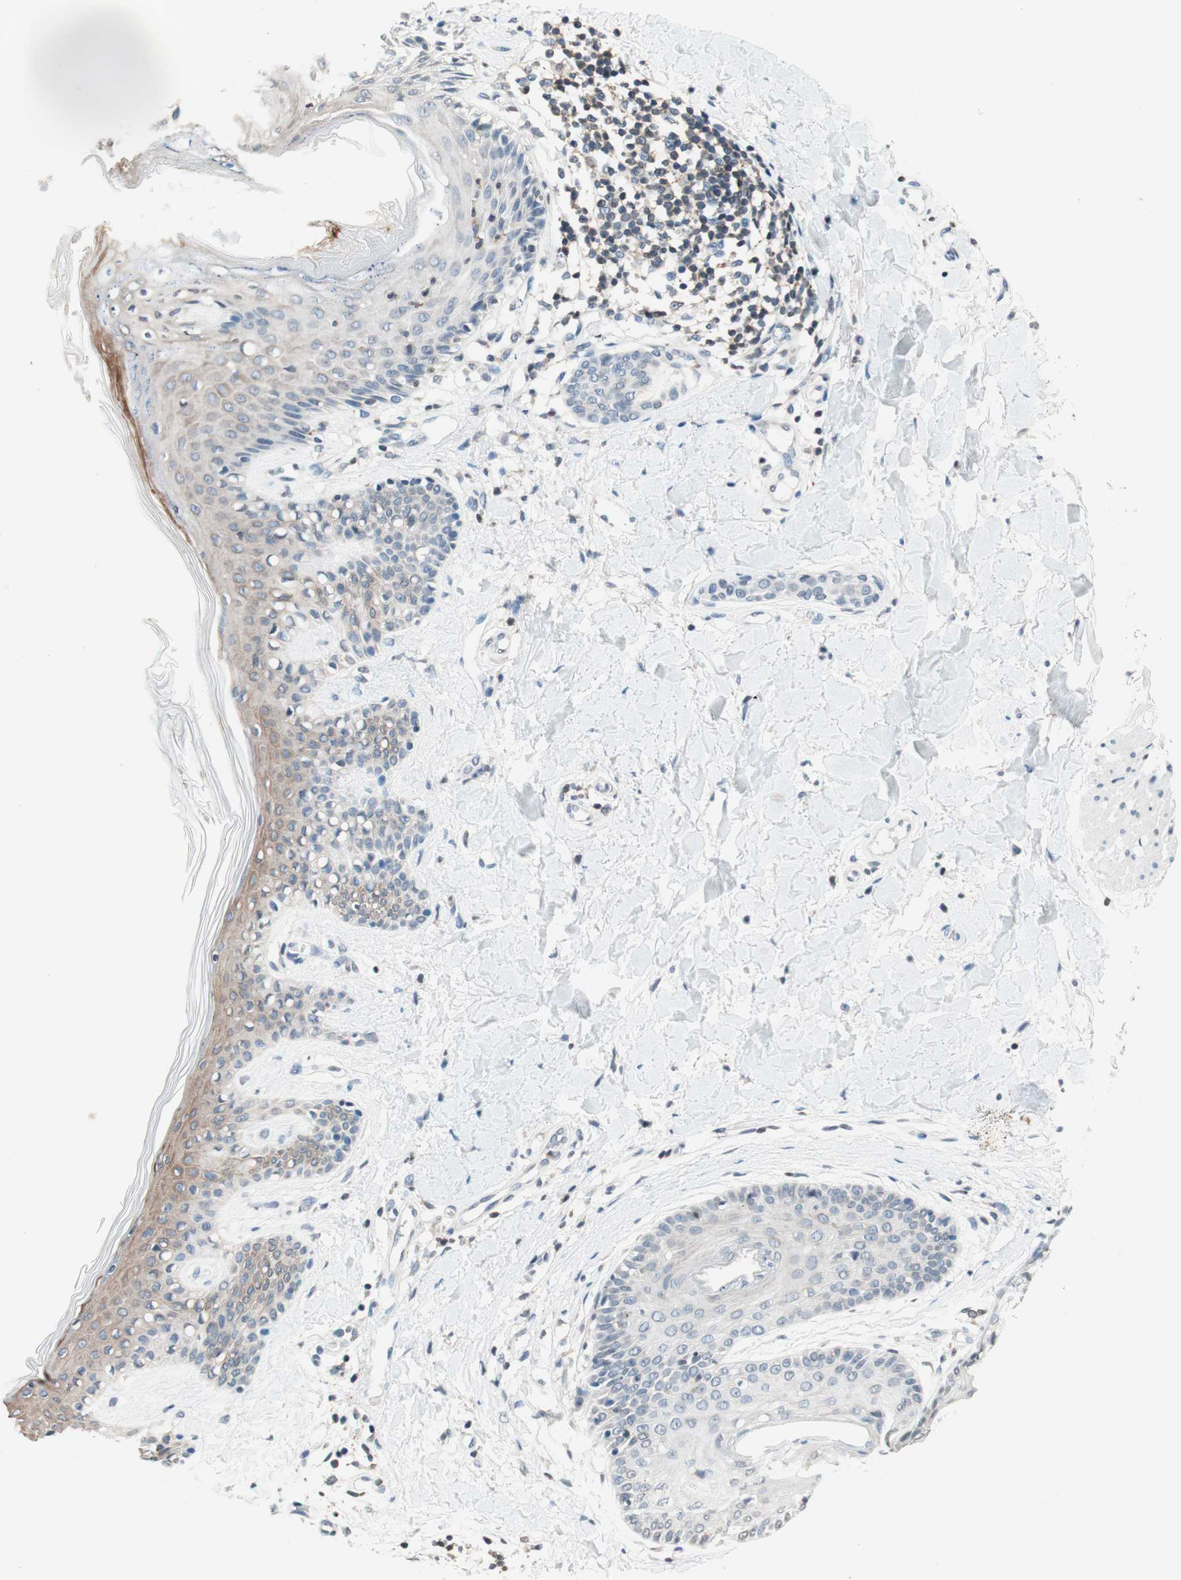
{"staining": {"intensity": "negative", "quantity": "none", "location": "none"}, "tissue": "skin", "cell_type": "Fibroblasts", "image_type": "normal", "snomed": [{"axis": "morphology", "description": "Normal tissue, NOS"}, {"axis": "topography", "description": "Skin"}], "caption": "A high-resolution micrograph shows immunohistochemistry staining of normal skin, which demonstrates no significant staining in fibroblasts.", "gene": "WIPF1", "patient": {"sex": "male", "age": 16}}